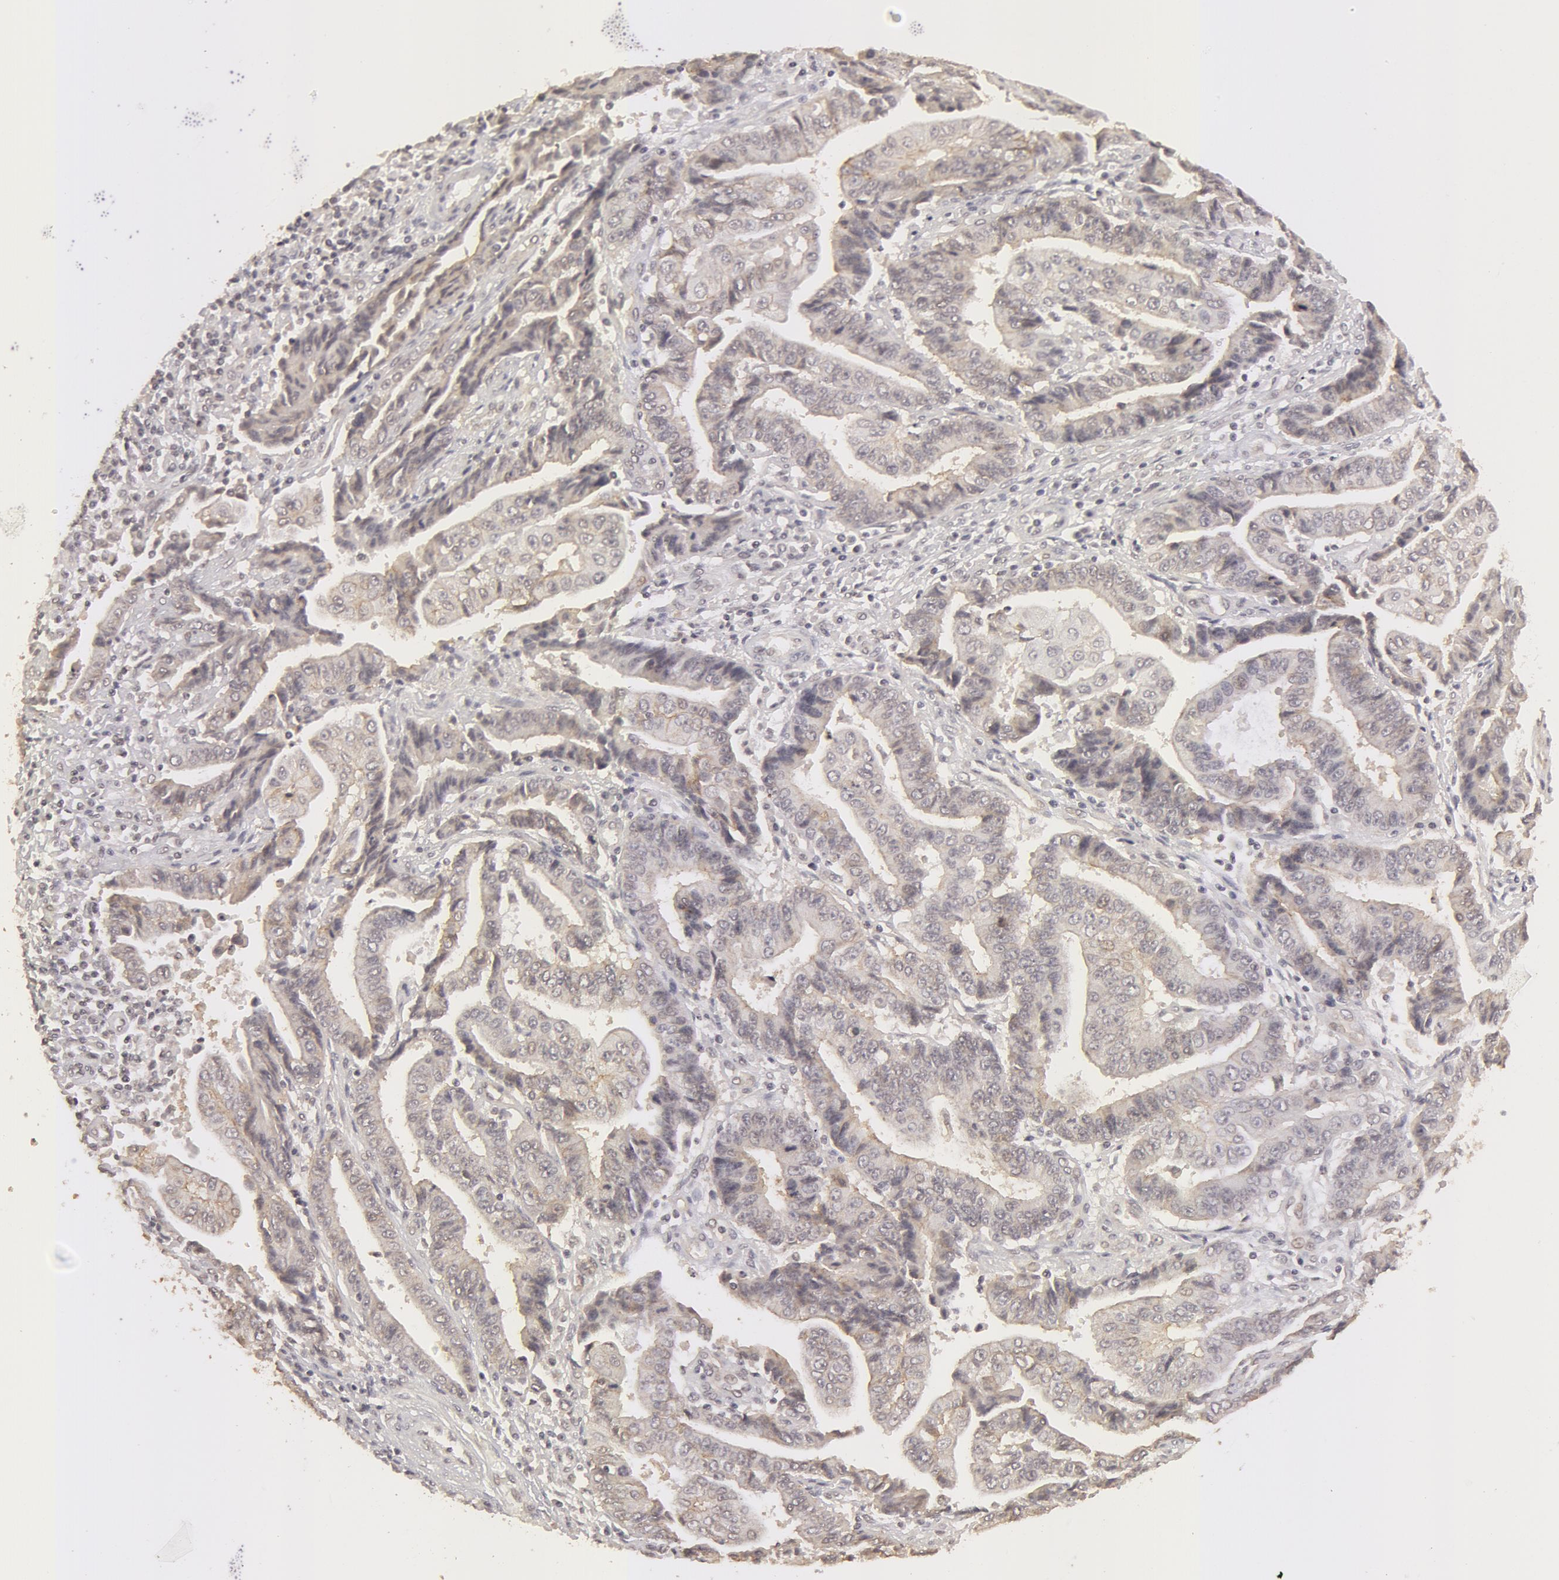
{"staining": {"intensity": "weak", "quantity": ">75%", "location": "cytoplasmic/membranous"}, "tissue": "endometrial cancer", "cell_type": "Tumor cells", "image_type": "cancer", "snomed": [{"axis": "morphology", "description": "Adenocarcinoma, NOS"}, {"axis": "topography", "description": "Endometrium"}], "caption": "Endometrial cancer (adenocarcinoma) stained with immunohistochemistry (IHC) shows weak cytoplasmic/membranous expression in about >75% of tumor cells.", "gene": "ADAM10", "patient": {"sex": "female", "age": 75}}